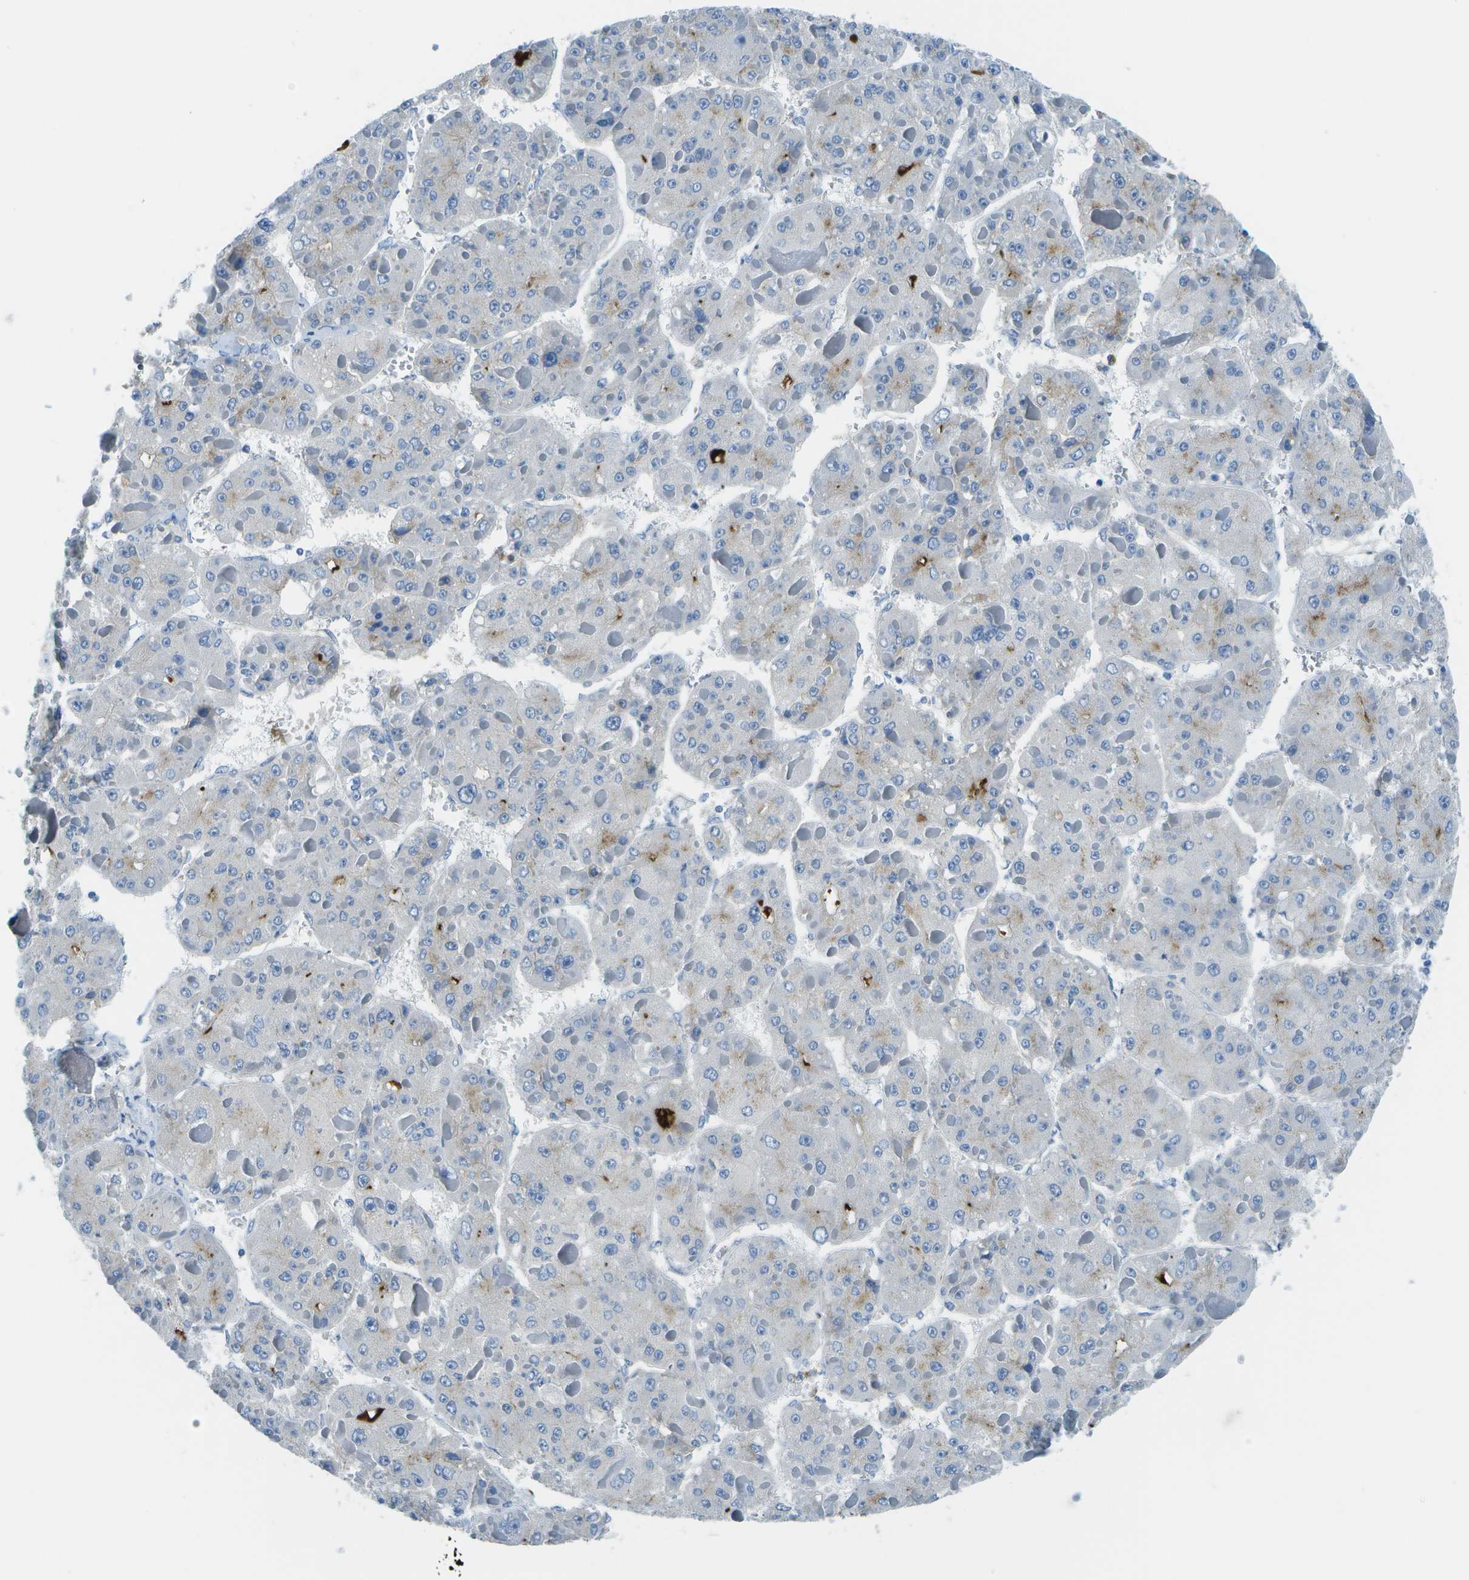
{"staining": {"intensity": "negative", "quantity": "none", "location": "none"}, "tissue": "liver cancer", "cell_type": "Tumor cells", "image_type": "cancer", "snomed": [{"axis": "morphology", "description": "Carcinoma, Hepatocellular, NOS"}, {"axis": "topography", "description": "Liver"}], "caption": "Hepatocellular carcinoma (liver) was stained to show a protein in brown. There is no significant staining in tumor cells.", "gene": "C1S", "patient": {"sex": "female", "age": 73}}